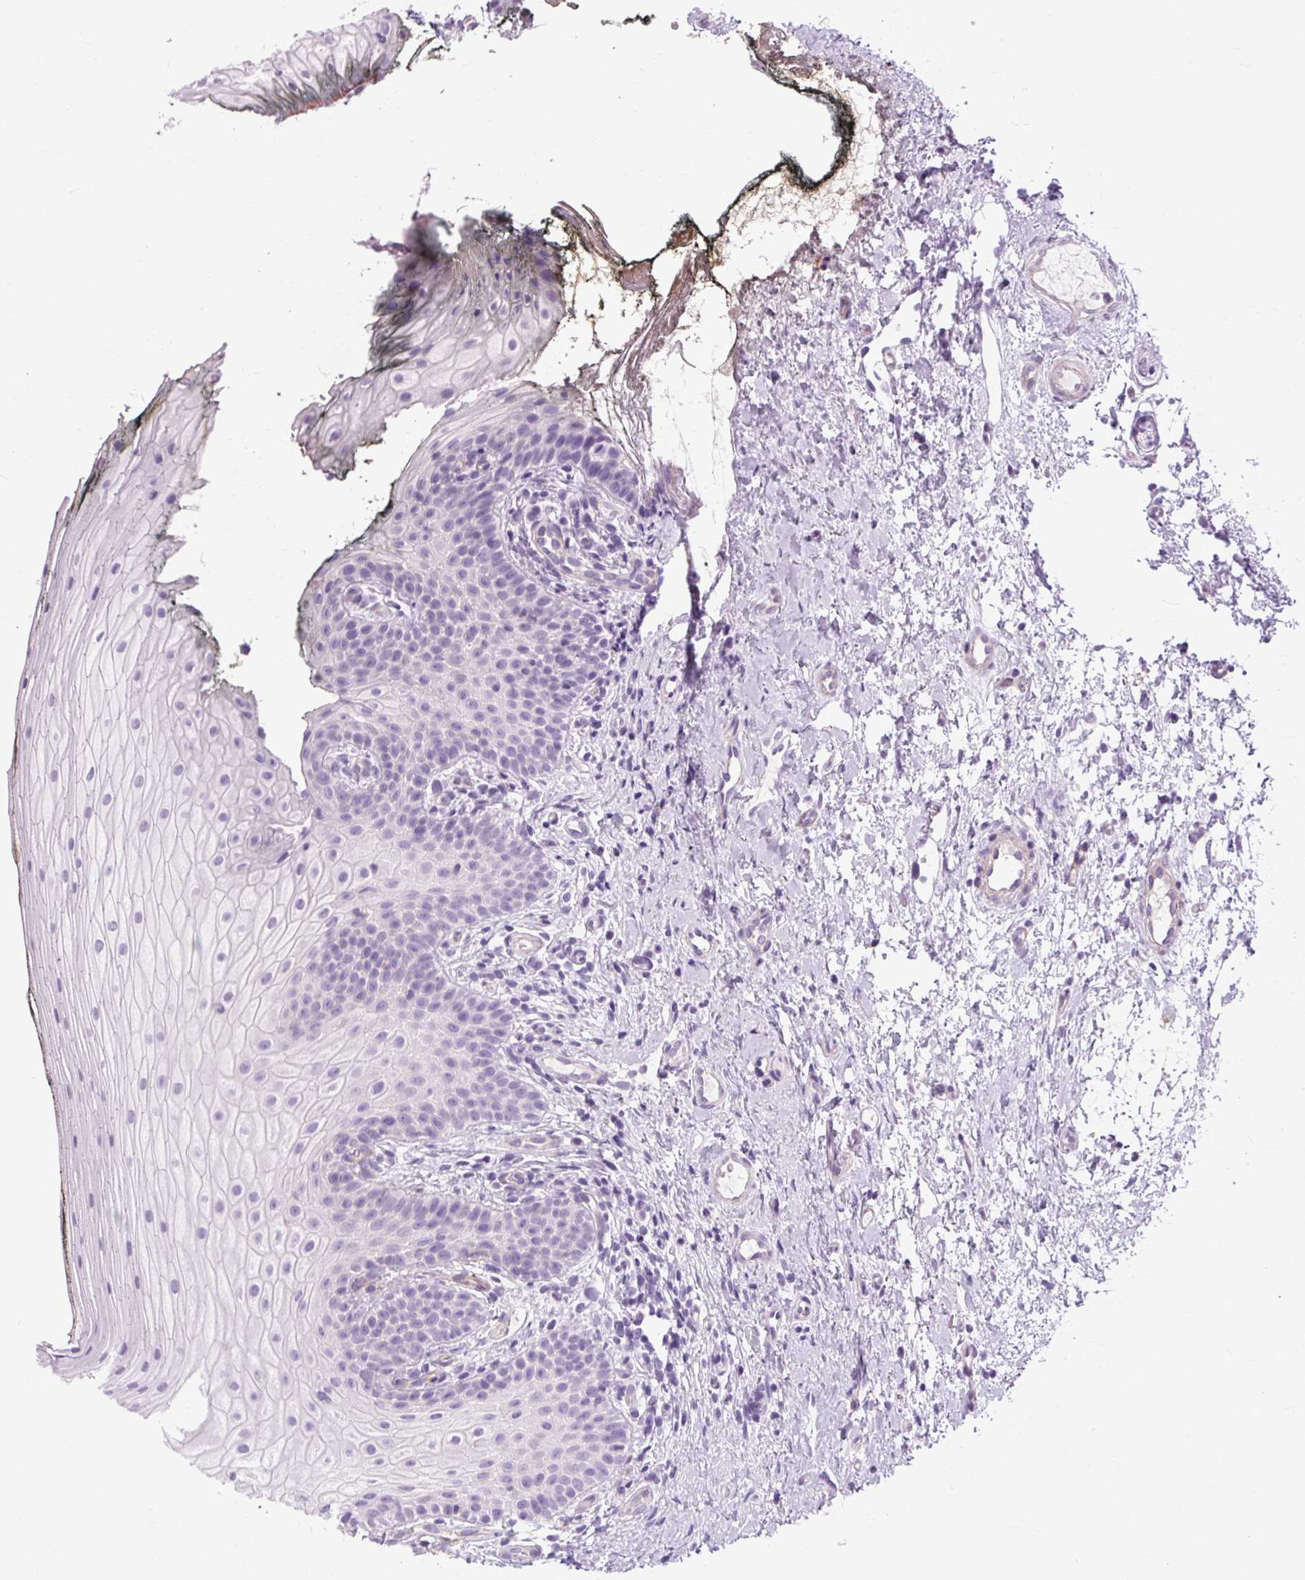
{"staining": {"intensity": "negative", "quantity": "none", "location": "none"}, "tissue": "oral mucosa", "cell_type": "Squamous epithelial cells", "image_type": "normal", "snomed": [{"axis": "morphology", "description": "Normal tissue, NOS"}, {"axis": "topography", "description": "Oral tissue"}], "caption": "This is an immunohistochemistry micrograph of benign oral mucosa. There is no expression in squamous epithelial cells.", "gene": "OOEP", "patient": {"sex": "male", "age": 75}}